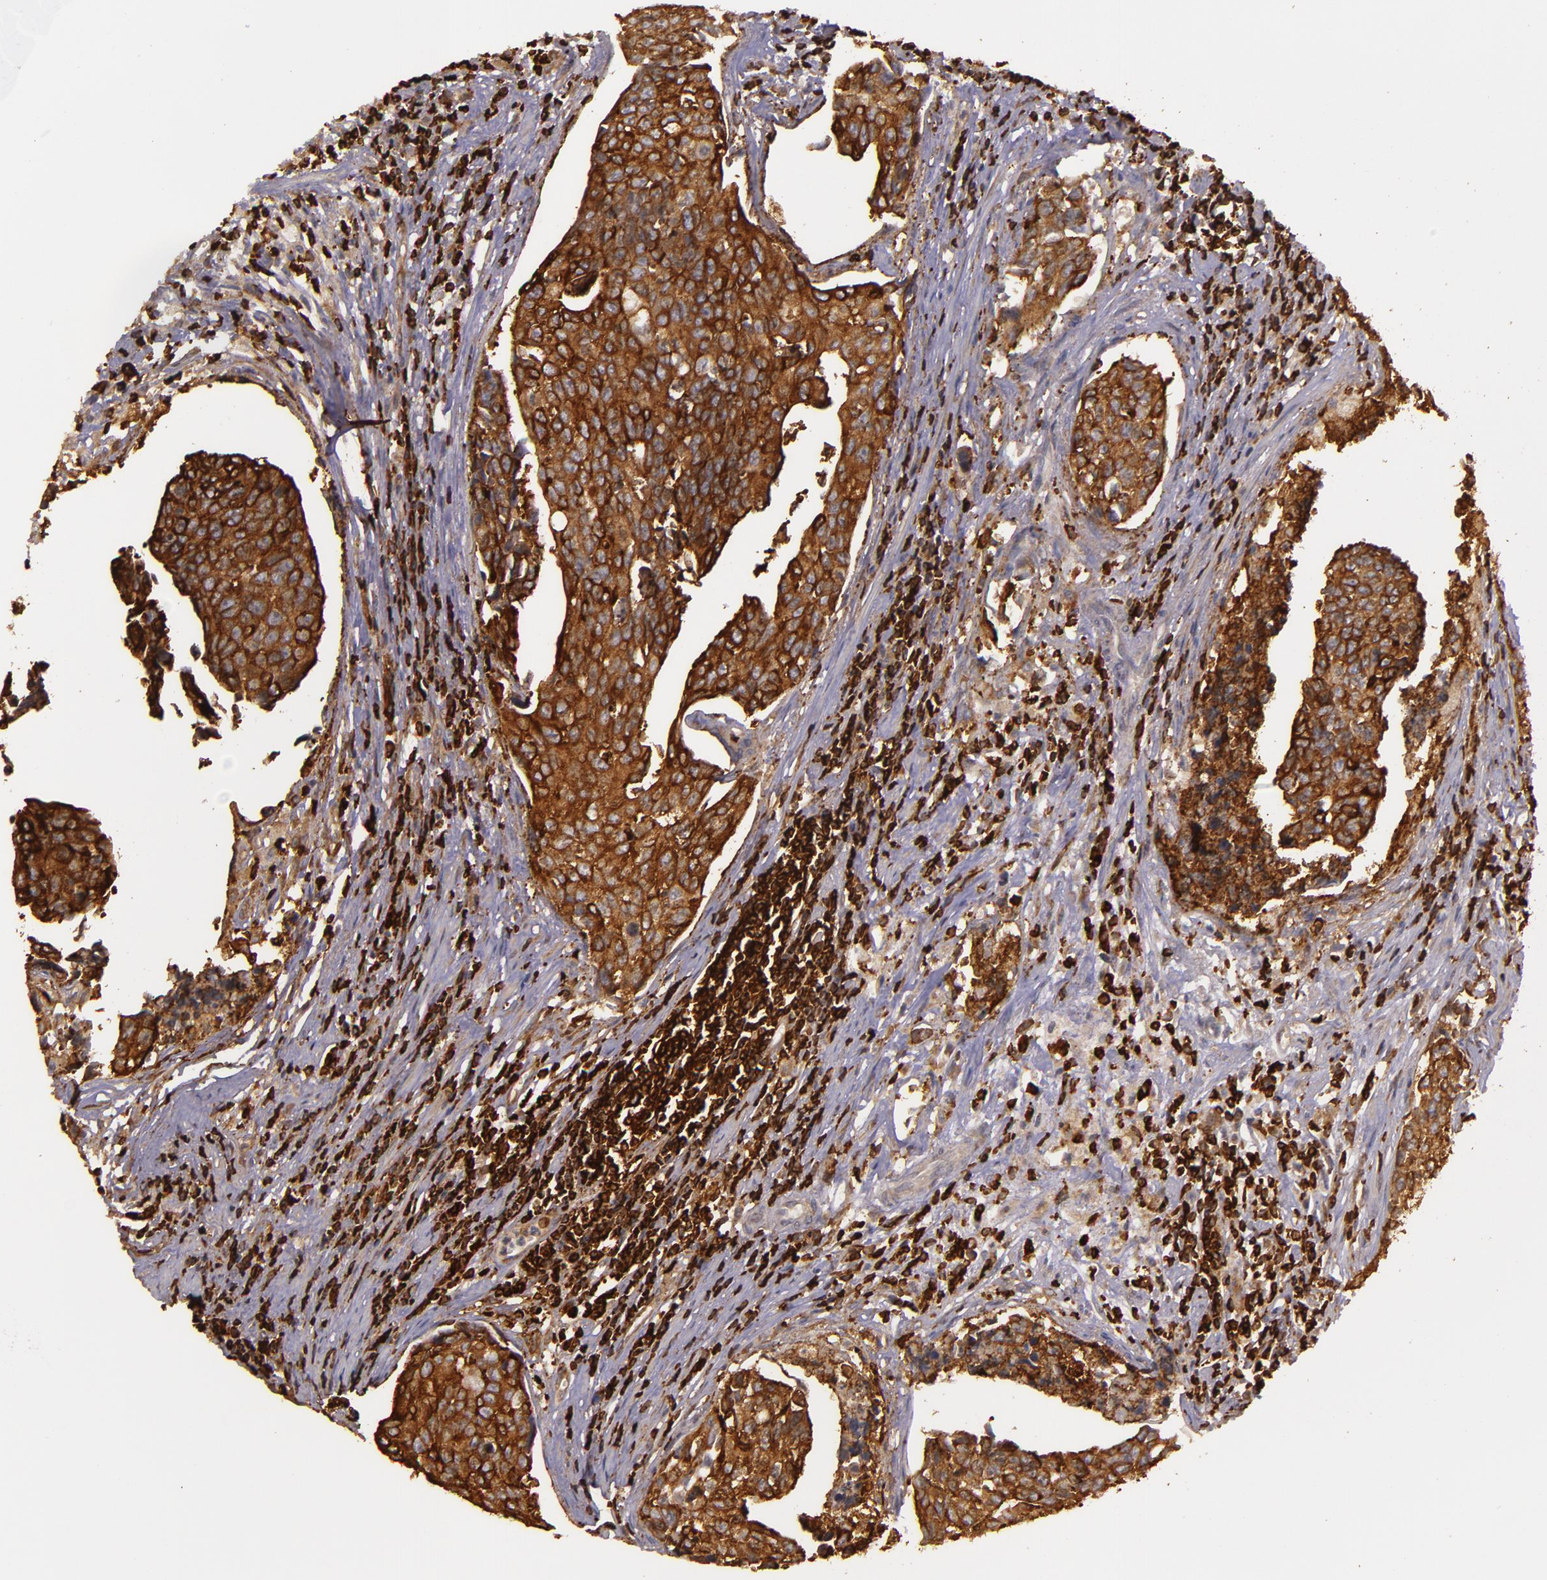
{"staining": {"intensity": "strong", "quantity": ">75%", "location": "cytoplasmic/membranous"}, "tissue": "urothelial cancer", "cell_type": "Tumor cells", "image_type": "cancer", "snomed": [{"axis": "morphology", "description": "Urothelial carcinoma, High grade"}, {"axis": "topography", "description": "Urinary bladder"}], "caption": "High-magnification brightfield microscopy of high-grade urothelial carcinoma stained with DAB (3,3'-diaminobenzidine) (brown) and counterstained with hematoxylin (blue). tumor cells exhibit strong cytoplasmic/membranous staining is seen in about>75% of cells. Immunohistochemistry (ihc) stains the protein of interest in brown and the nuclei are stained blue.", "gene": "SLC9A3R1", "patient": {"sex": "male", "age": 81}}